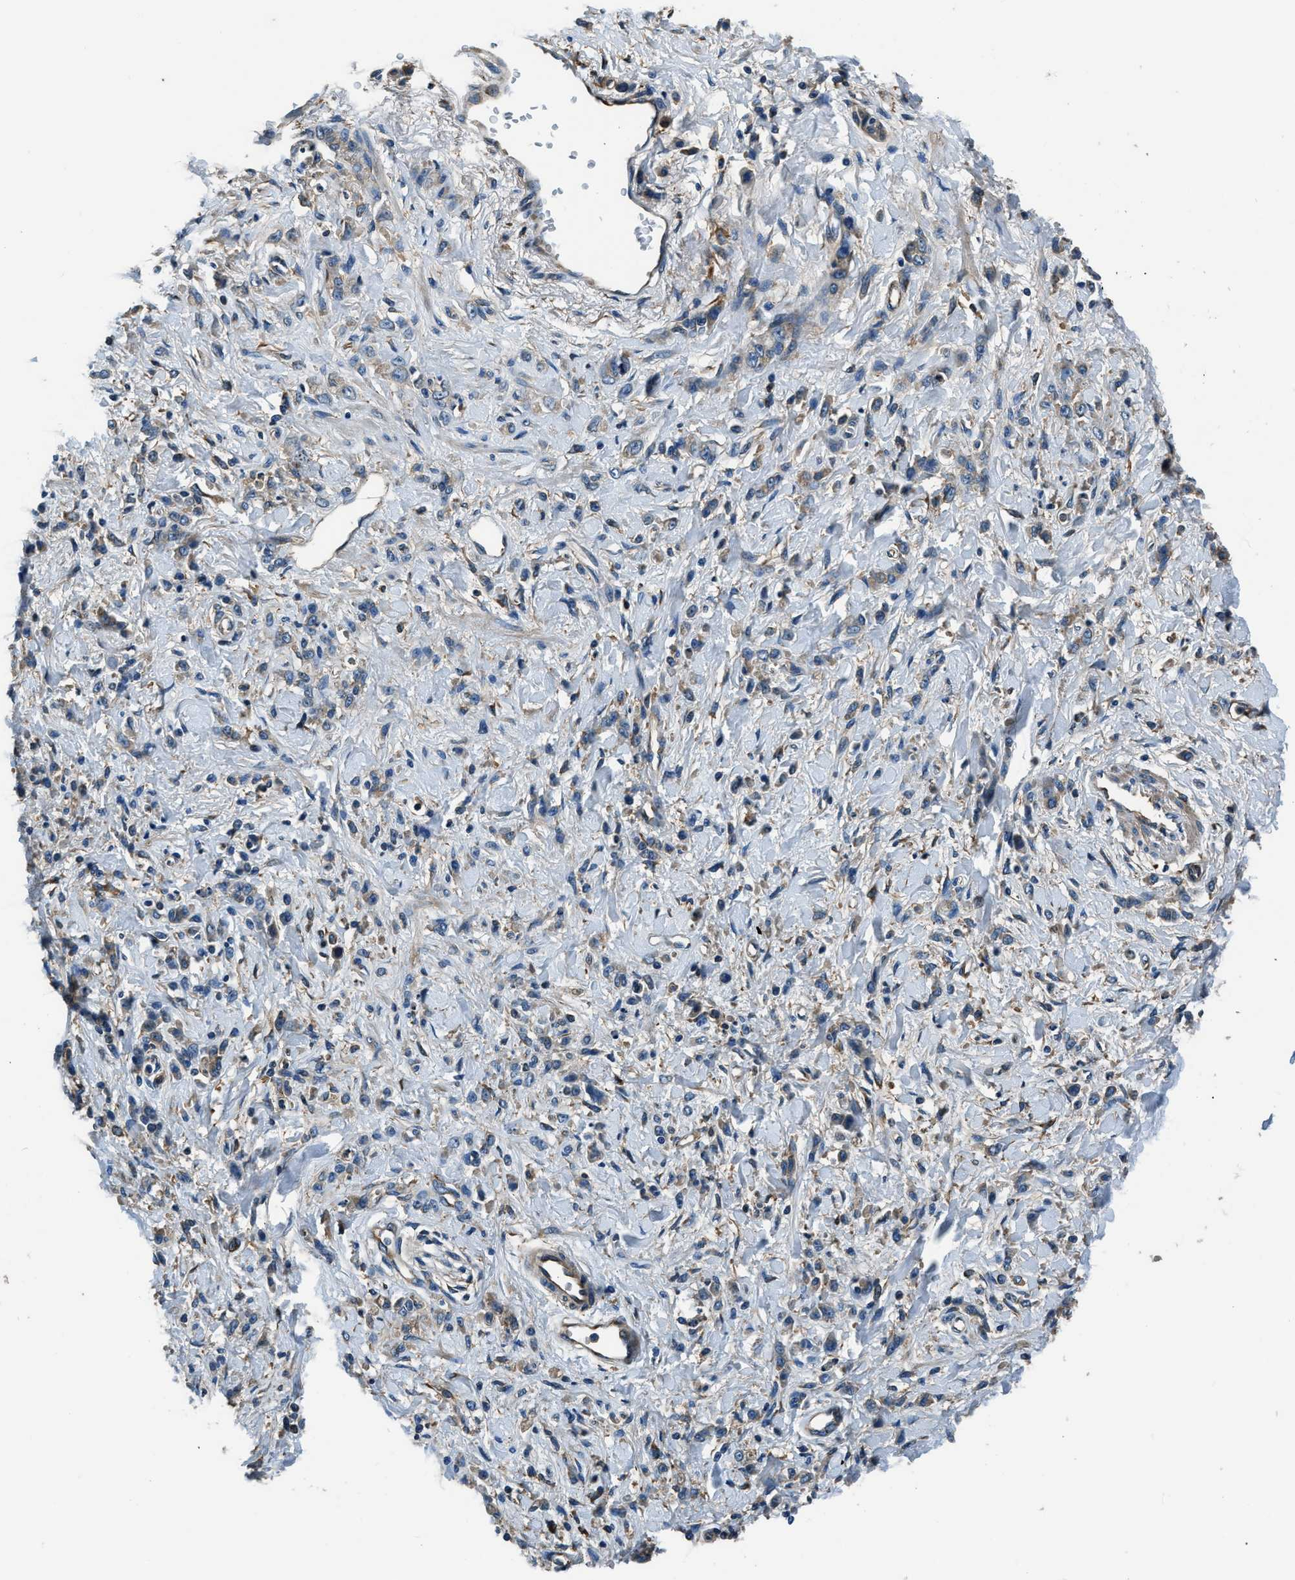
{"staining": {"intensity": "weak", "quantity": "<25%", "location": "cytoplasmic/membranous"}, "tissue": "stomach cancer", "cell_type": "Tumor cells", "image_type": "cancer", "snomed": [{"axis": "morphology", "description": "Normal tissue, NOS"}, {"axis": "morphology", "description": "Adenocarcinoma, NOS"}, {"axis": "topography", "description": "Stomach"}], "caption": "High magnification brightfield microscopy of adenocarcinoma (stomach) stained with DAB (brown) and counterstained with hematoxylin (blue): tumor cells show no significant staining.", "gene": "EEA1", "patient": {"sex": "male", "age": 82}}